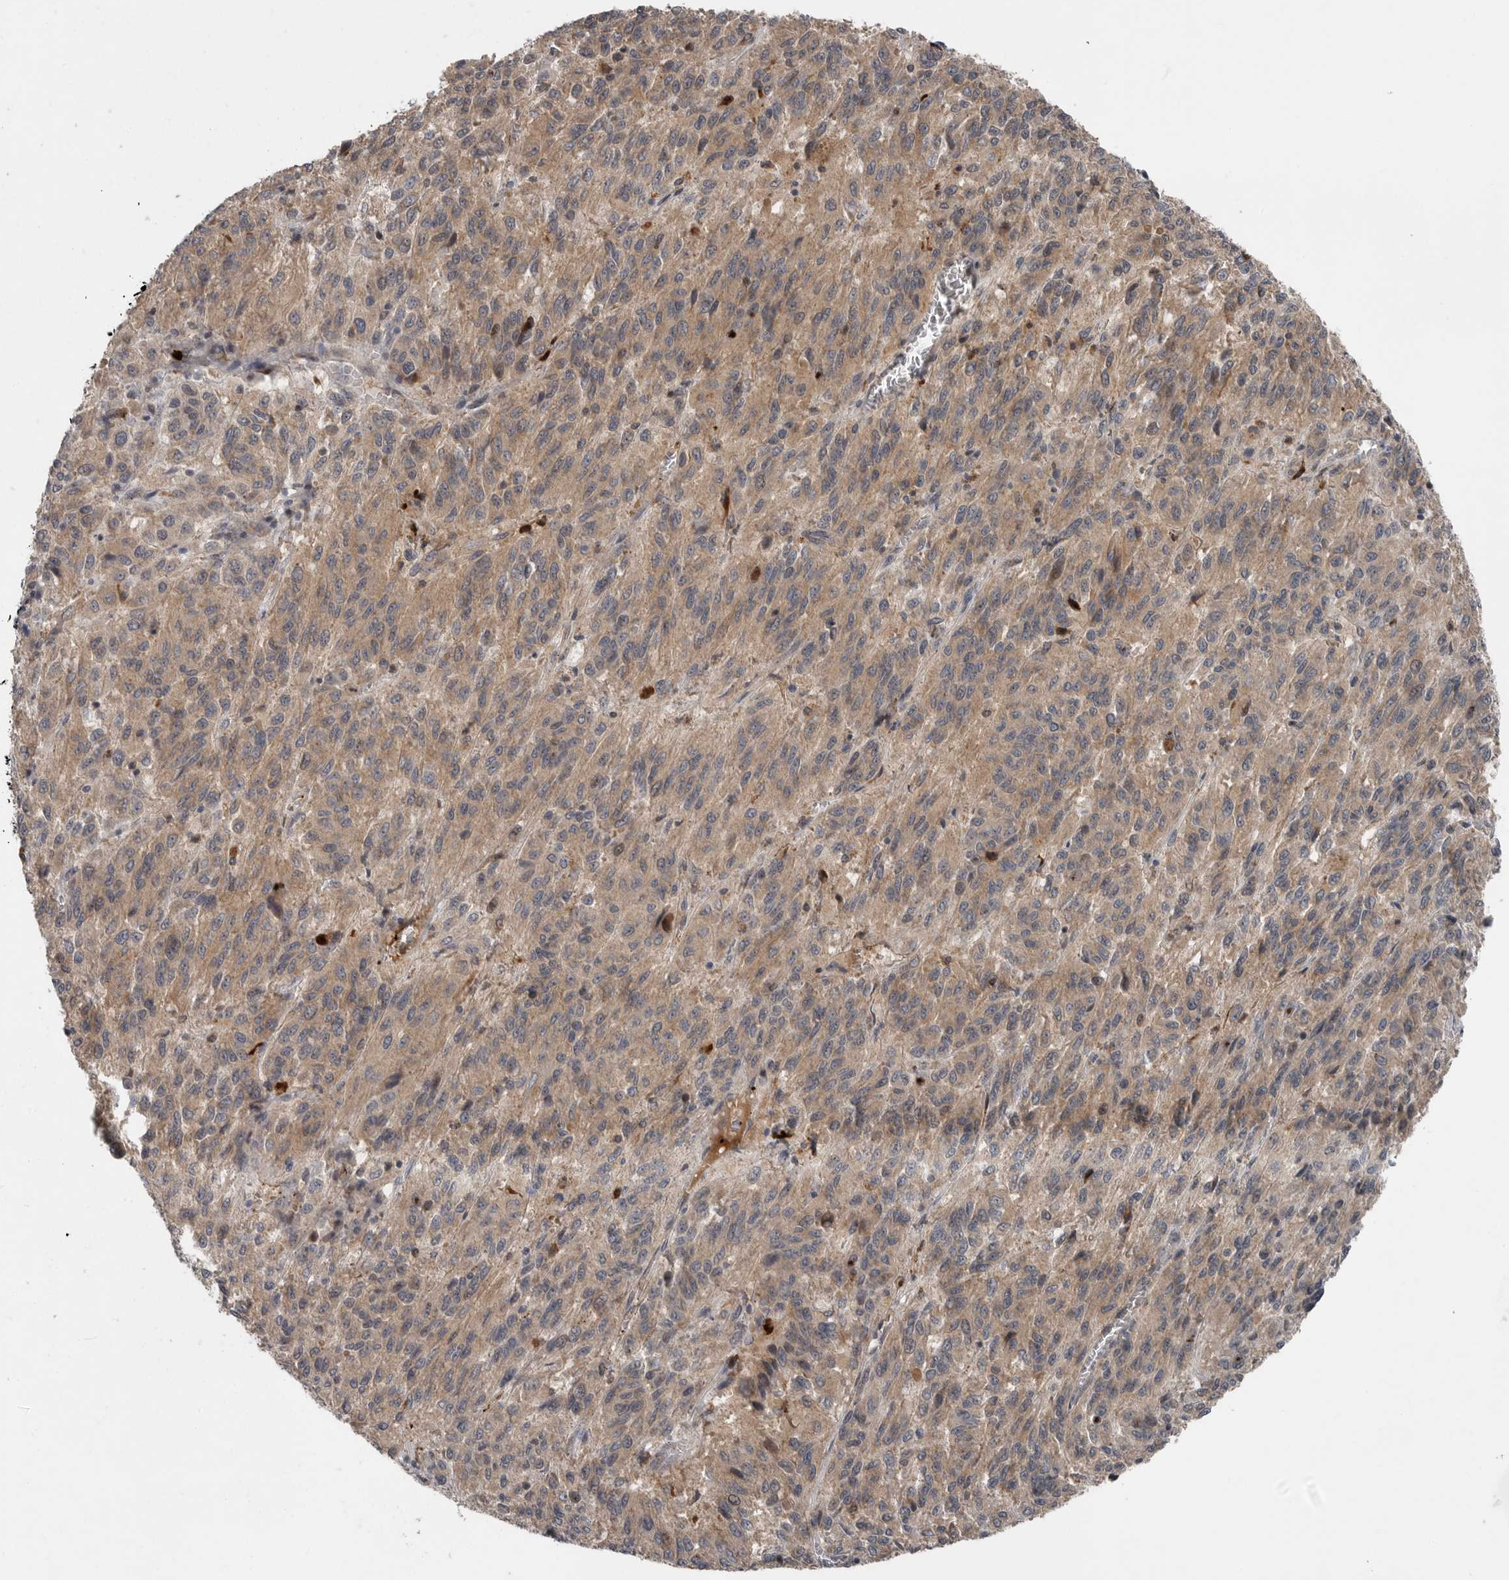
{"staining": {"intensity": "moderate", "quantity": ">75%", "location": "cytoplasmic/membranous"}, "tissue": "melanoma", "cell_type": "Tumor cells", "image_type": "cancer", "snomed": [{"axis": "morphology", "description": "Malignant melanoma, Metastatic site"}, {"axis": "topography", "description": "Lung"}], "caption": "High-magnification brightfield microscopy of melanoma stained with DAB (3,3'-diaminobenzidine) (brown) and counterstained with hematoxylin (blue). tumor cells exhibit moderate cytoplasmic/membranous expression is seen in approximately>75% of cells. (IHC, brightfield microscopy, high magnification).", "gene": "SCP2", "patient": {"sex": "male", "age": 64}}